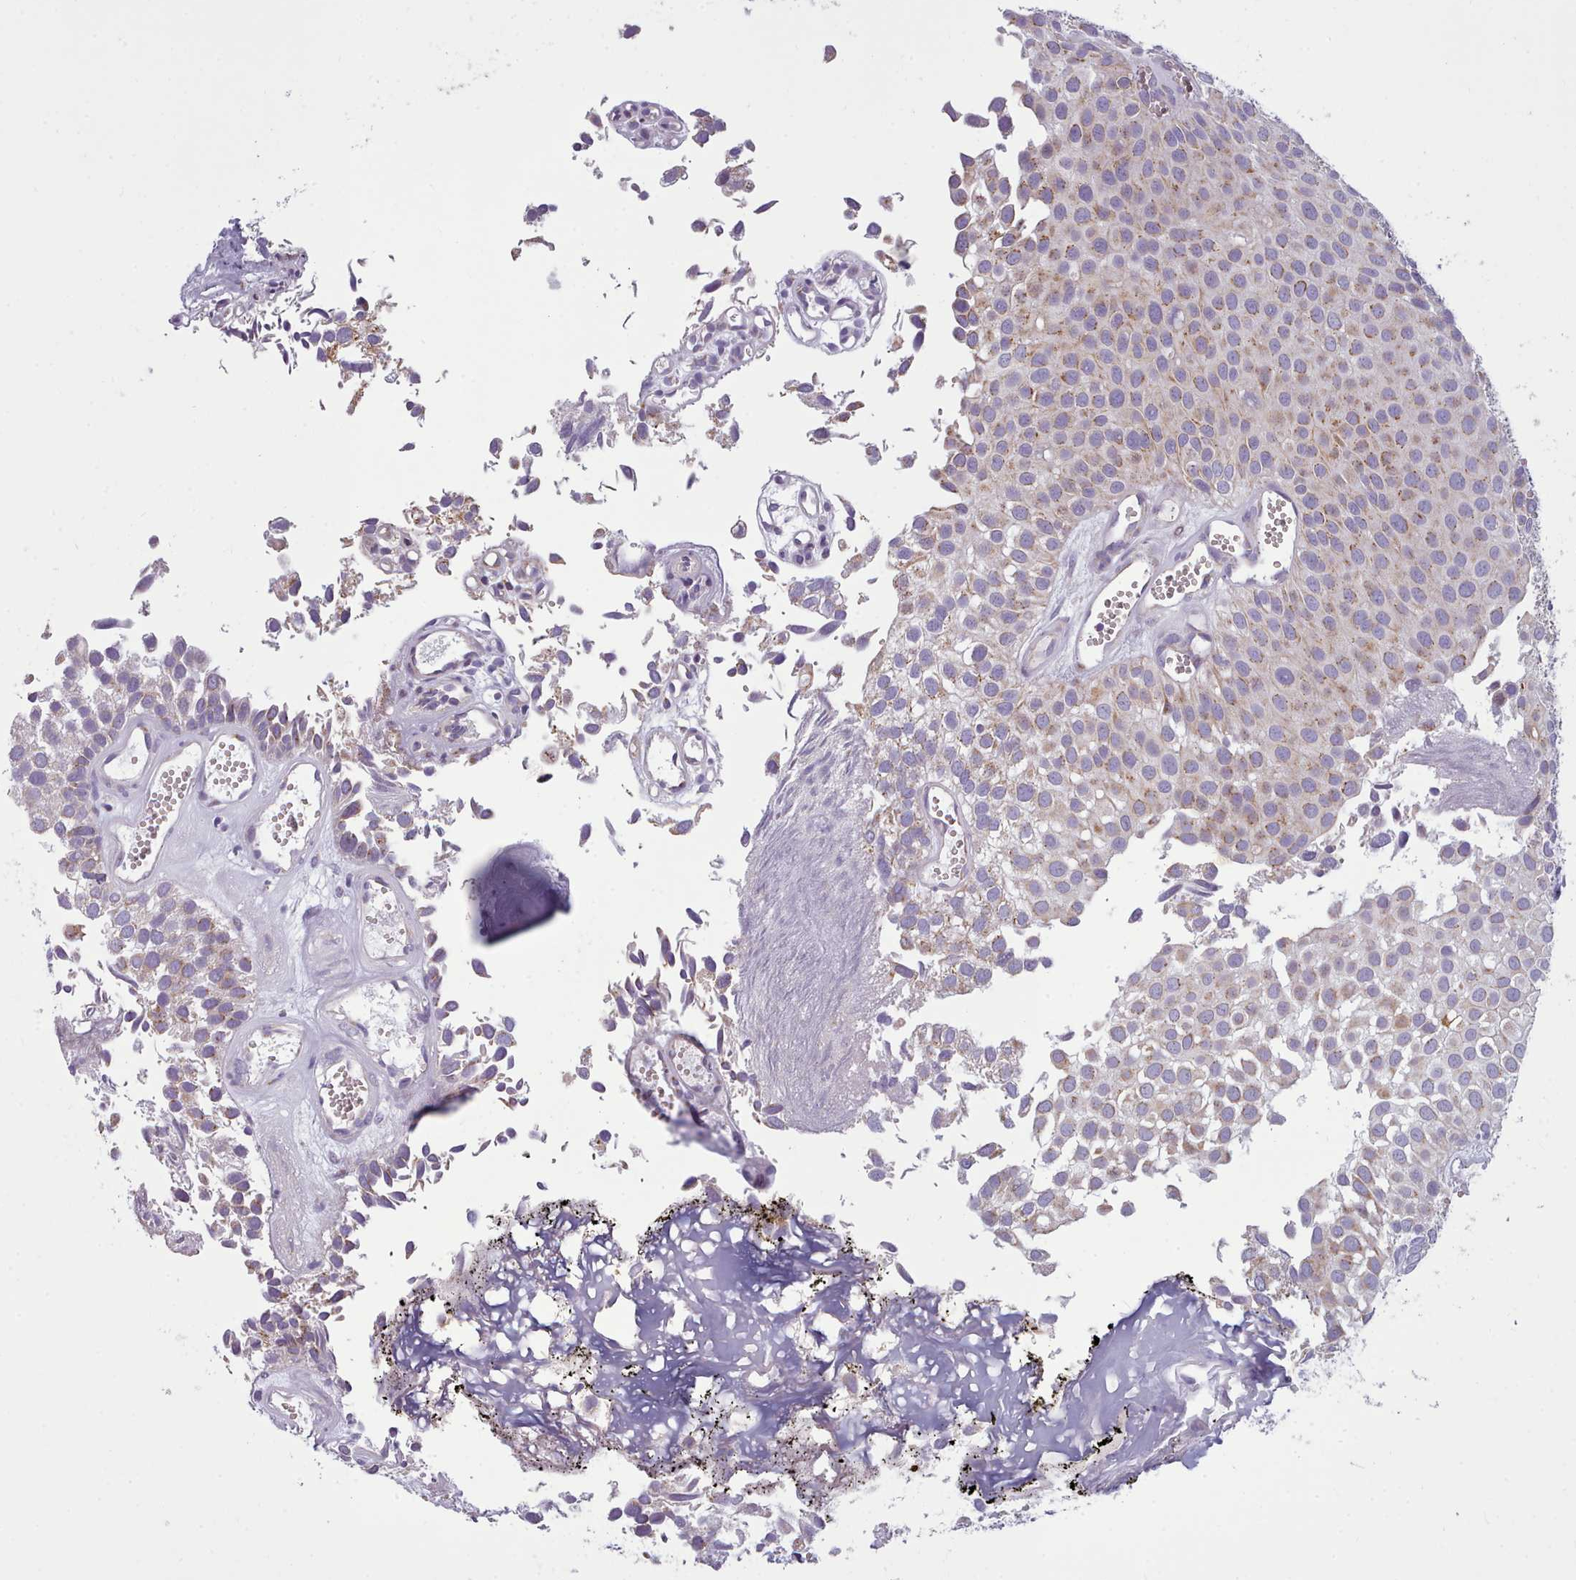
{"staining": {"intensity": "weak", "quantity": "25%-75%", "location": "cytoplasmic/membranous"}, "tissue": "urothelial cancer", "cell_type": "Tumor cells", "image_type": "cancer", "snomed": [{"axis": "morphology", "description": "Urothelial carcinoma, Low grade"}, {"axis": "topography", "description": "Urinary bladder"}], "caption": "Tumor cells exhibit low levels of weak cytoplasmic/membranous staining in approximately 25%-75% of cells in urothelial carcinoma (low-grade).", "gene": "SLC52A3", "patient": {"sex": "male", "age": 88}}